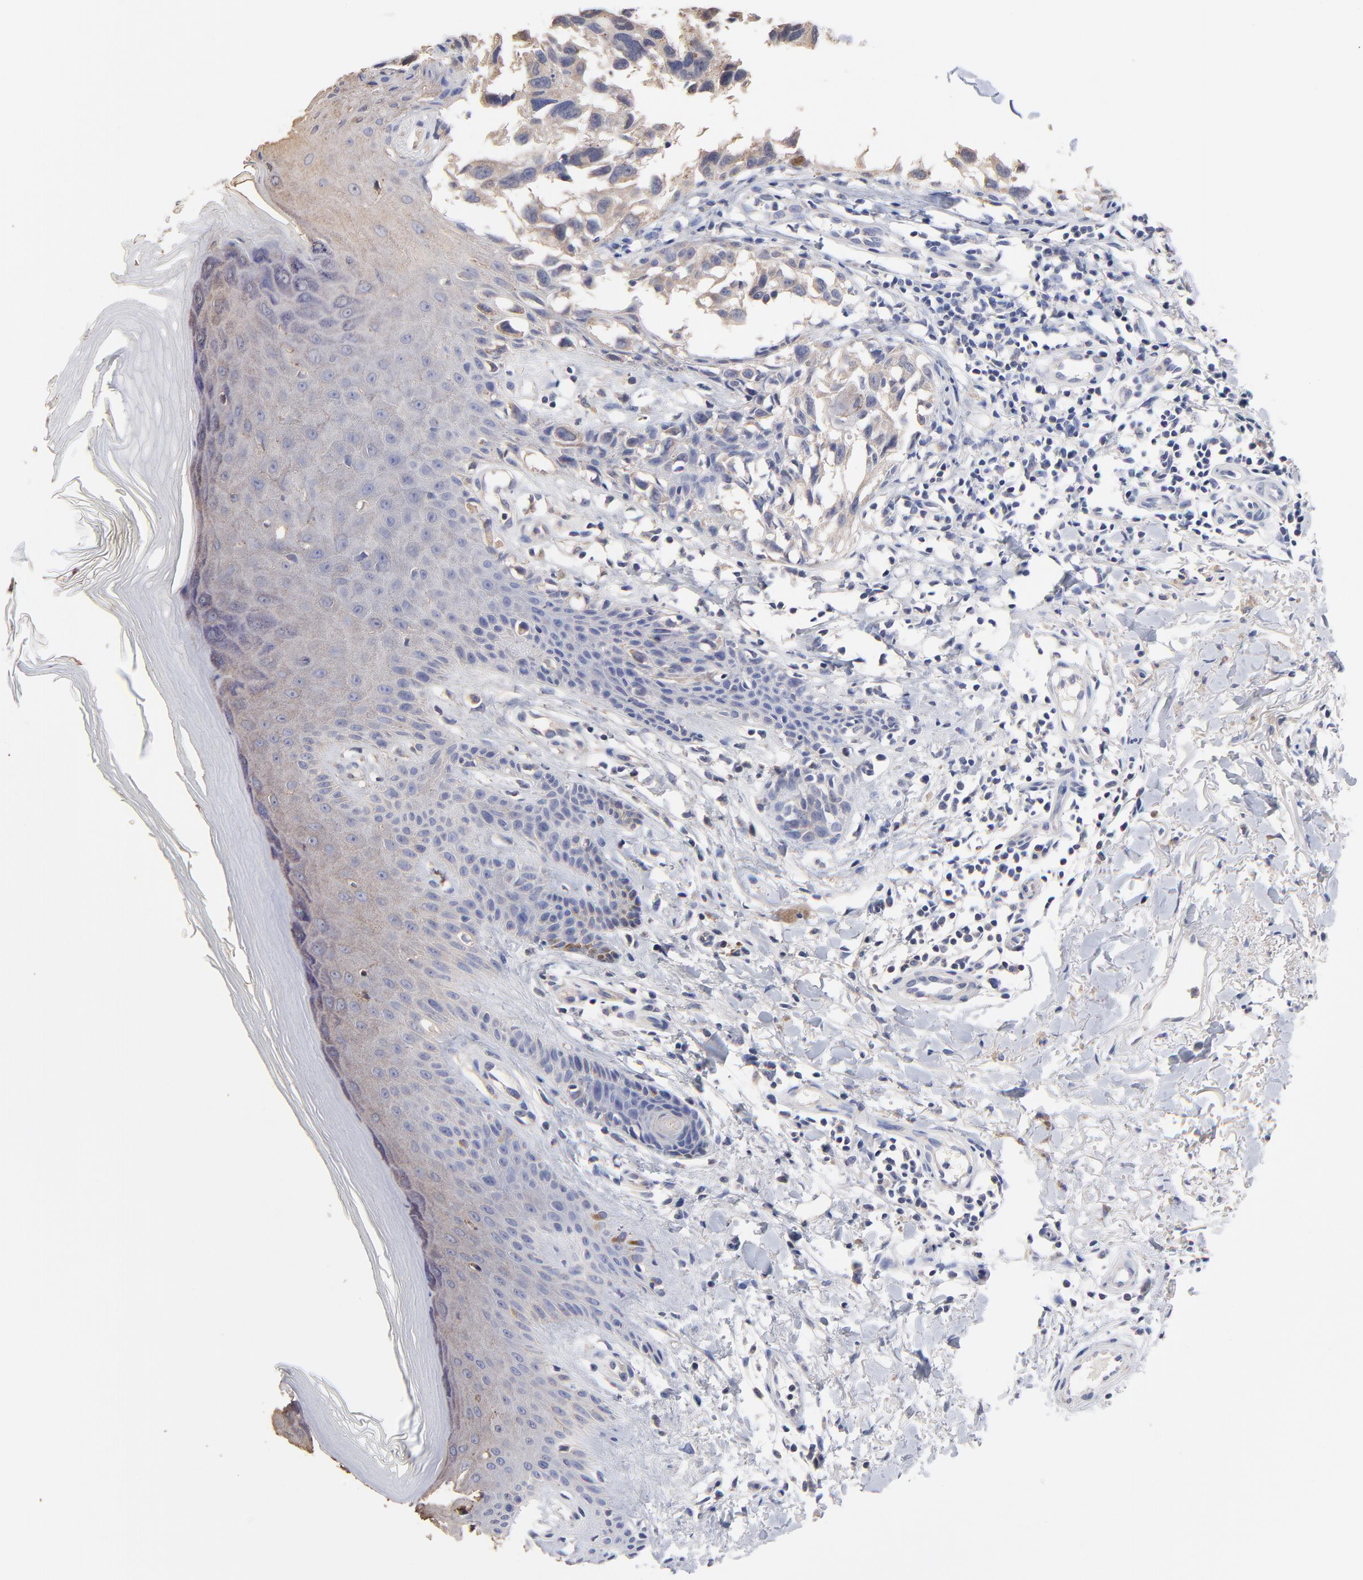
{"staining": {"intensity": "weak", "quantity": "25%-75%", "location": "cytoplasmic/membranous"}, "tissue": "melanoma", "cell_type": "Tumor cells", "image_type": "cancer", "snomed": [{"axis": "morphology", "description": "Malignant melanoma, NOS"}, {"axis": "topography", "description": "Skin"}], "caption": "Protein staining of malignant melanoma tissue reveals weak cytoplasmic/membranous positivity in approximately 25%-75% of tumor cells.", "gene": "TWNK", "patient": {"sex": "female", "age": 77}}